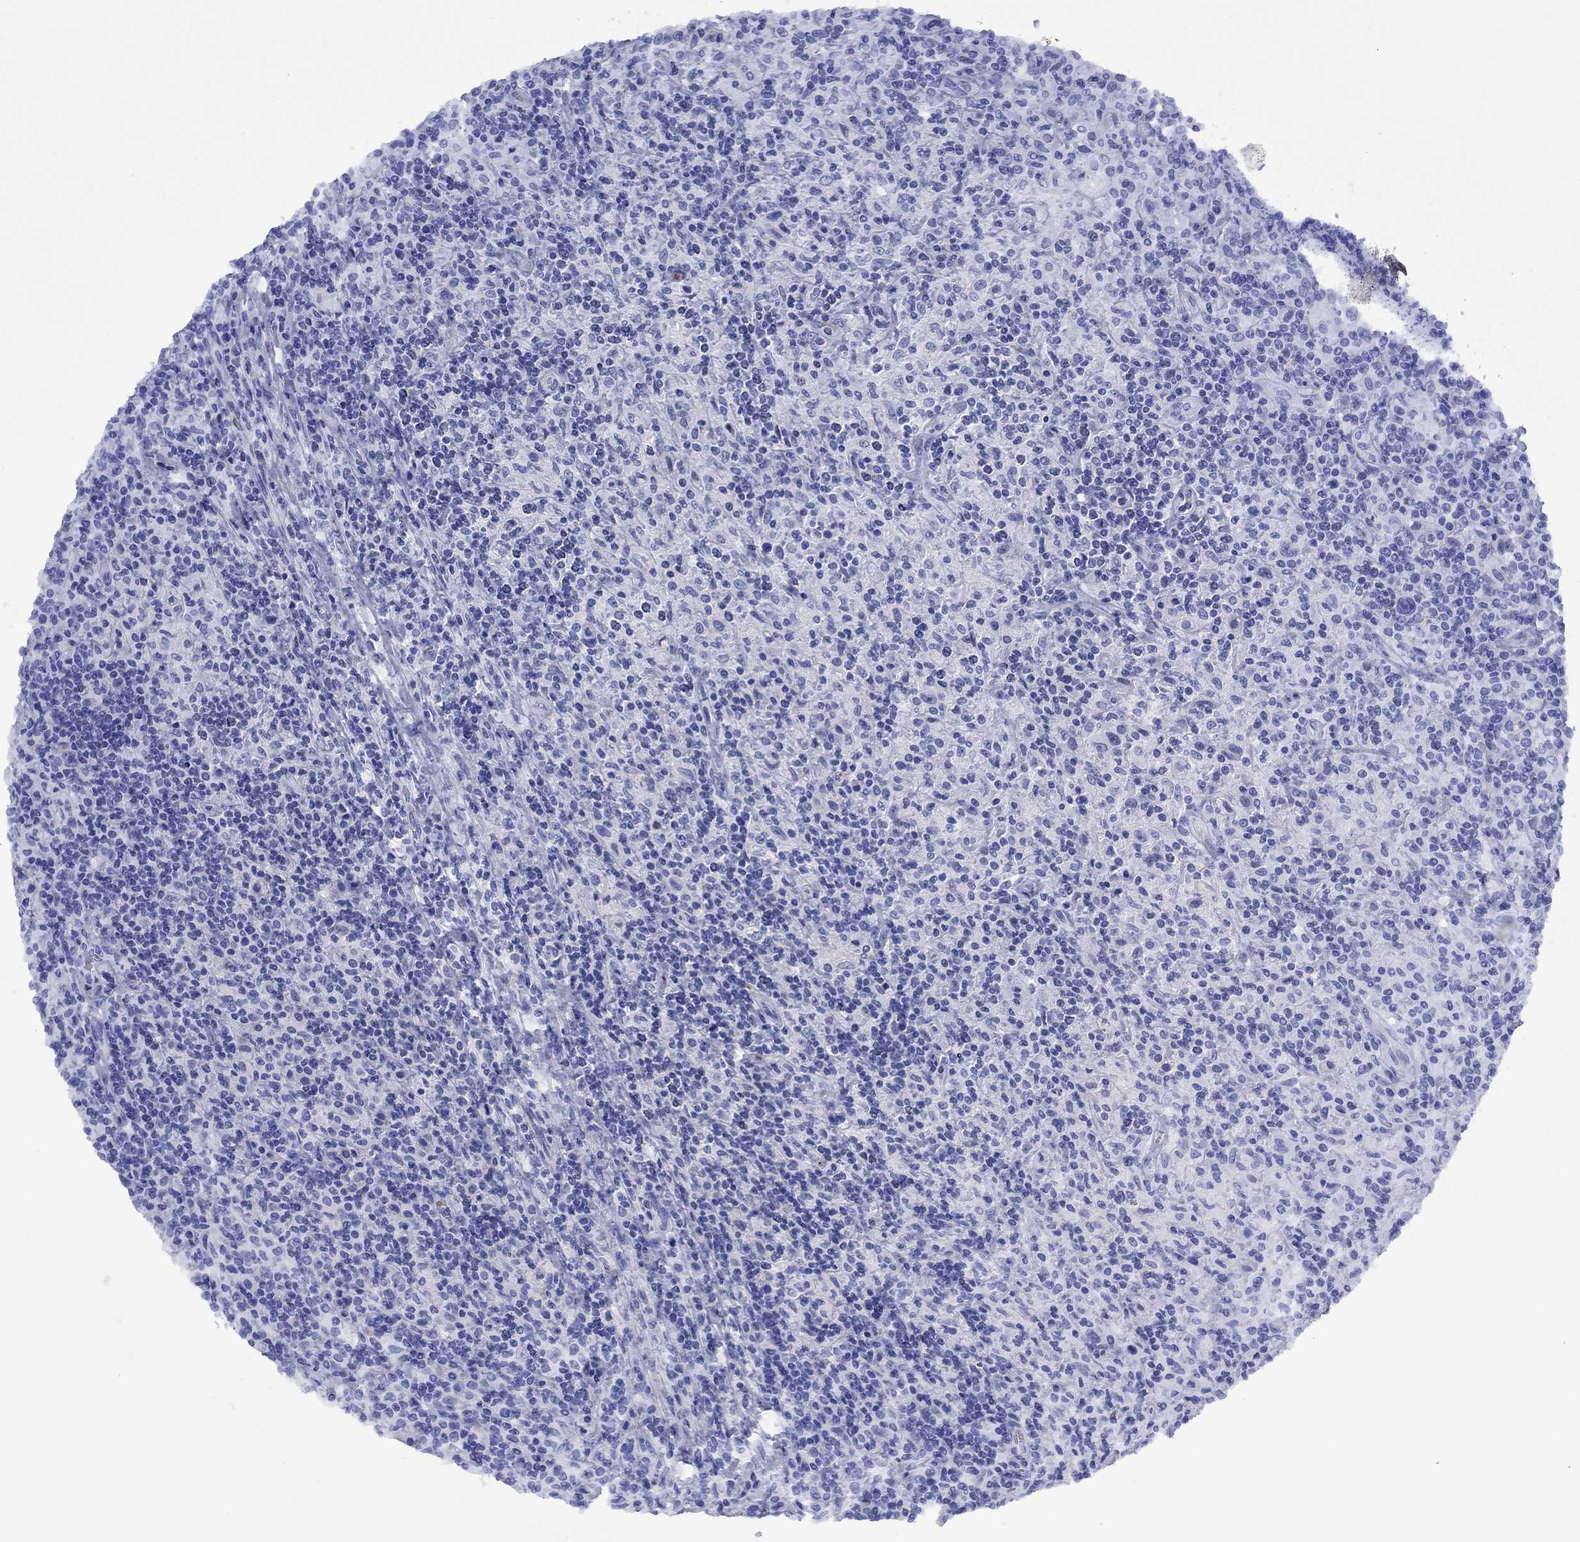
{"staining": {"intensity": "negative", "quantity": "none", "location": "none"}, "tissue": "lymphoma", "cell_type": "Tumor cells", "image_type": "cancer", "snomed": [{"axis": "morphology", "description": "Hodgkin's disease, NOS"}, {"axis": "topography", "description": "Lymph node"}], "caption": "Hodgkin's disease was stained to show a protein in brown. There is no significant staining in tumor cells. (Stains: DAB (3,3'-diaminobenzidine) immunohistochemistry (IHC) with hematoxylin counter stain, Microscopy: brightfield microscopy at high magnification).", "gene": "ROM1", "patient": {"sex": "male", "age": 70}}